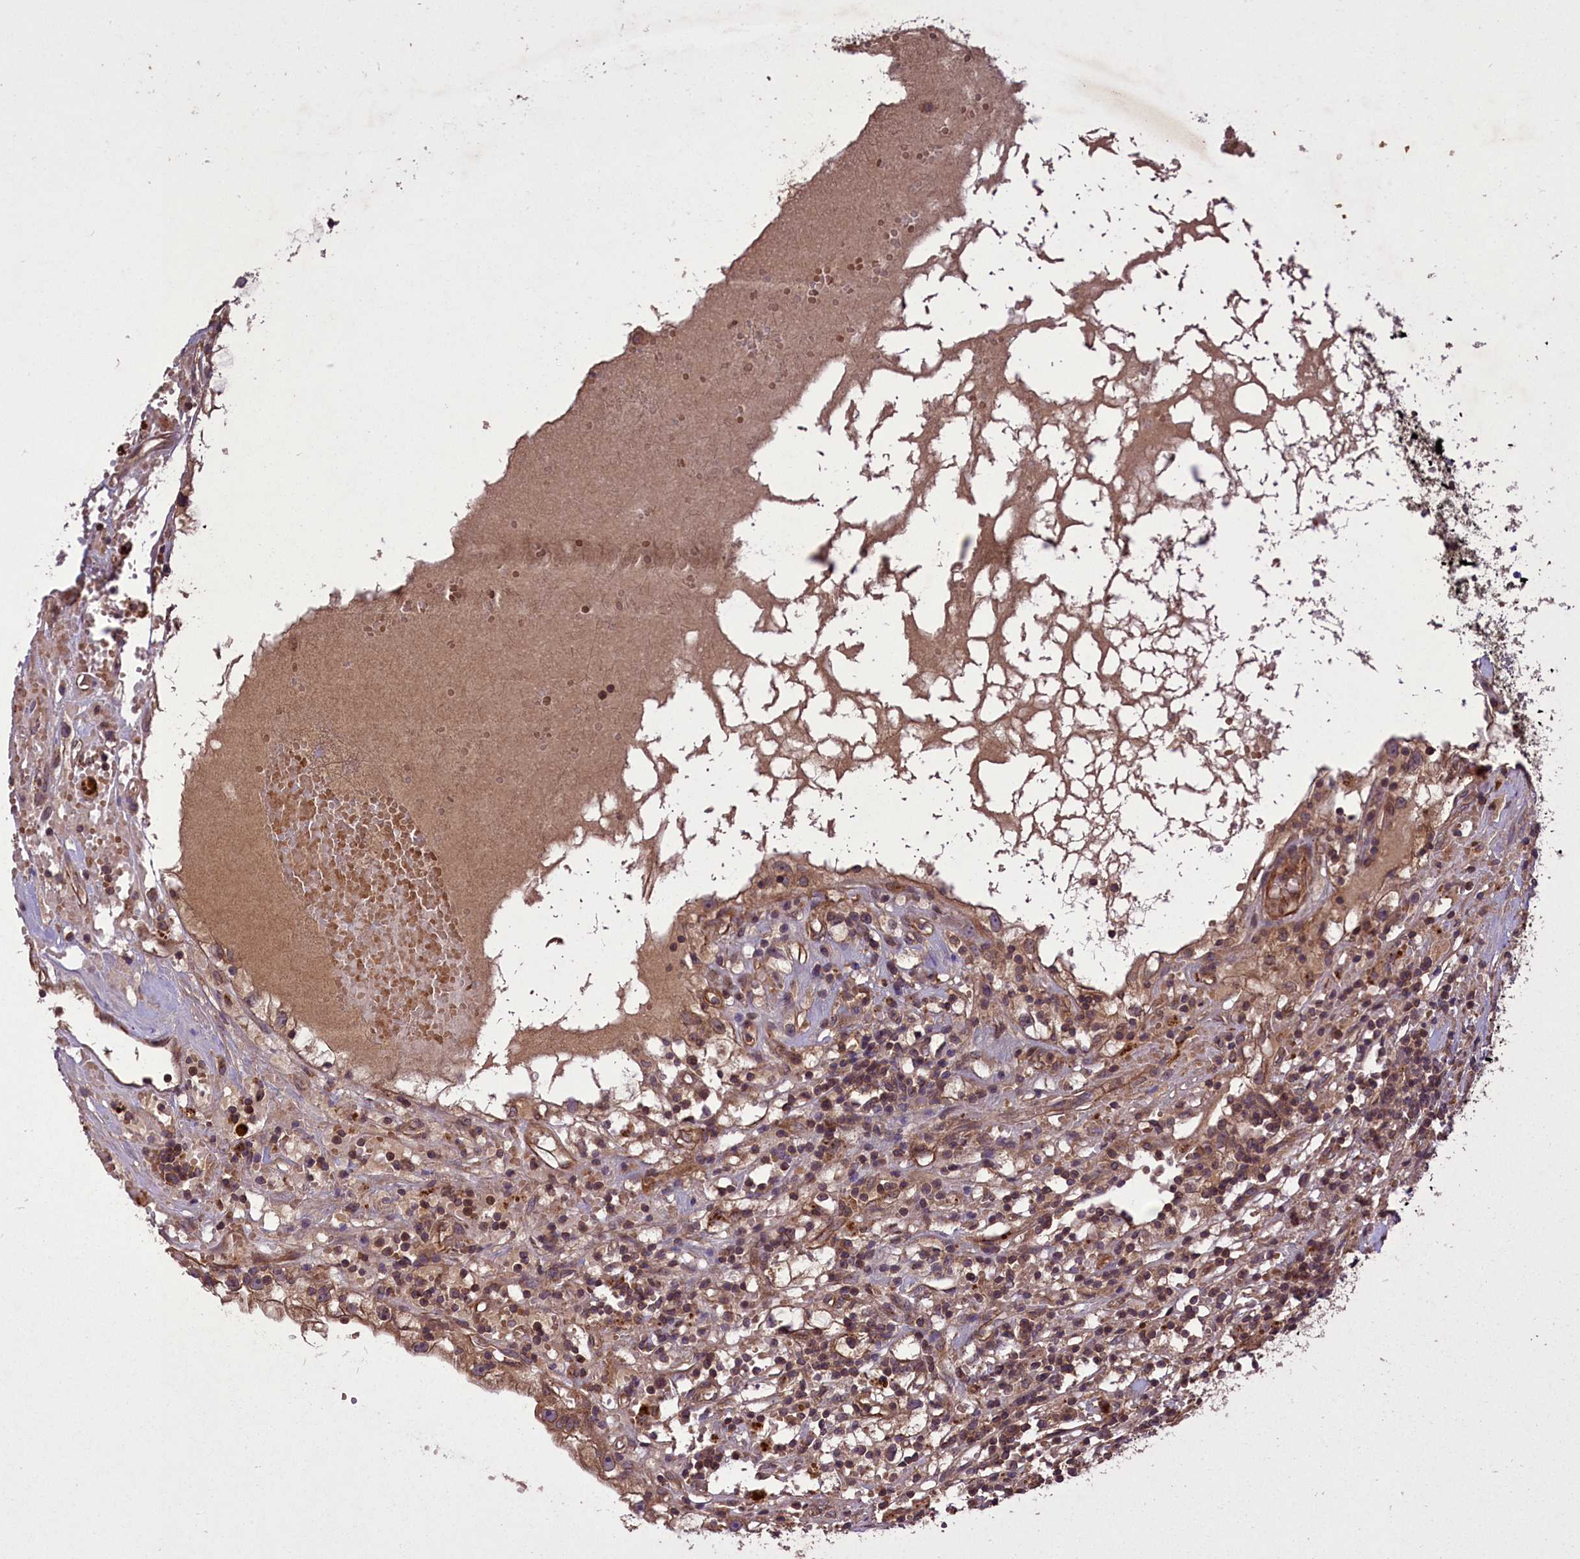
{"staining": {"intensity": "weak", "quantity": ">75%", "location": "cytoplasmic/membranous"}, "tissue": "renal cancer", "cell_type": "Tumor cells", "image_type": "cancer", "snomed": [{"axis": "morphology", "description": "Adenocarcinoma, NOS"}, {"axis": "topography", "description": "Kidney"}], "caption": "A micrograph of human adenocarcinoma (renal) stained for a protein demonstrates weak cytoplasmic/membranous brown staining in tumor cells. Nuclei are stained in blue.", "gene": "CCDC125", "patient": {"sex": "male", "age": 56}}